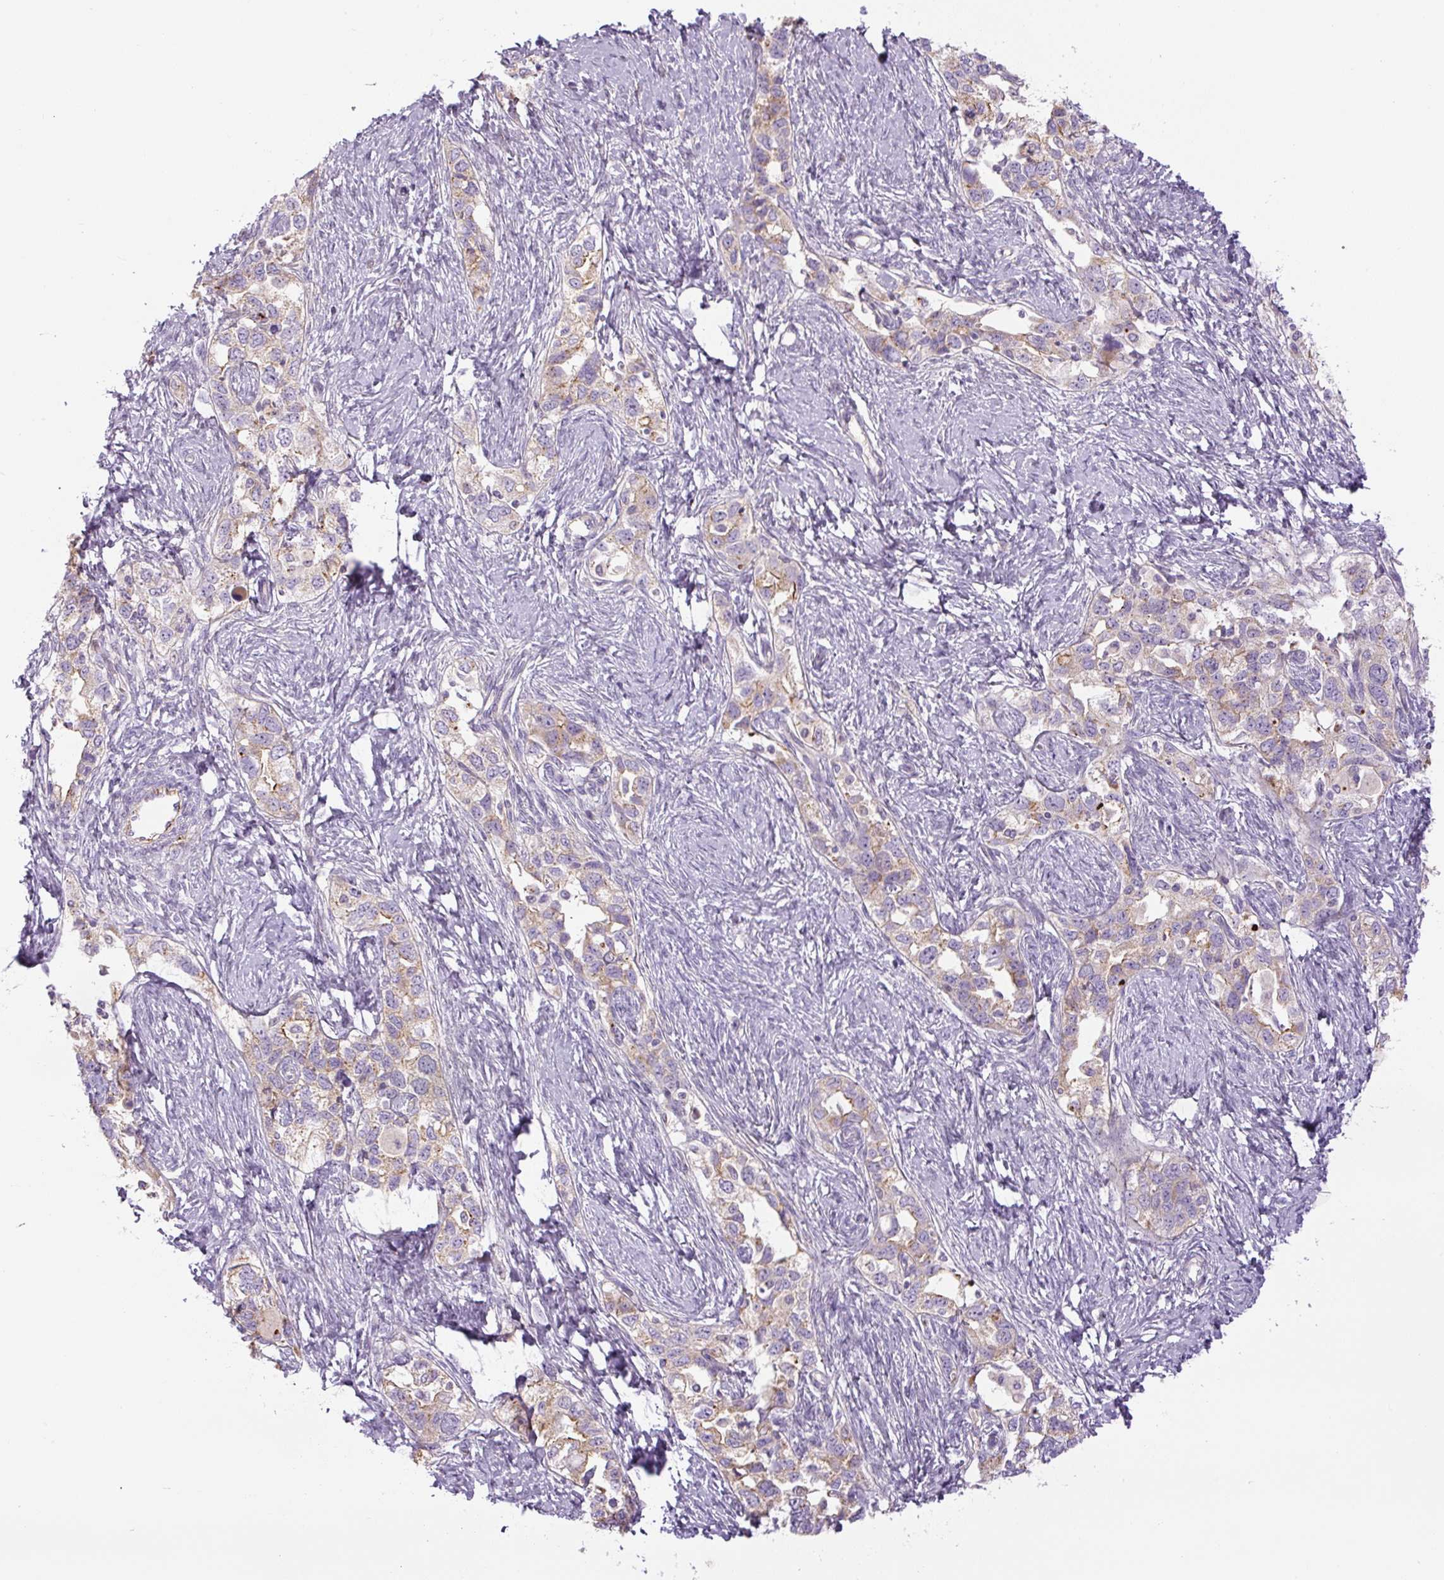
{"staining": {"intensity": "weak", "quantity": "<25%", "location": "cytoplasmic/membranous"}, "tissue": "ovarian cancer", "cell_type": "Tumor cells", "image_type": "cancer", "snomed": [{"axis": "morphology", "description": "Carcinoma, NOS"}, {"axis": "morphology", "description": "Cystadenocarcinoma, serous, NOS"}, {"axis": "topography", "description": "Ovary"}], "caption": "This is a micrograph of immunohistochemistry staining of ovarian cancer (carcinoma), which shows no staining in tumor cells.", "gene": "CCNI2", "patient": {"sex": "female", "age": 69}}